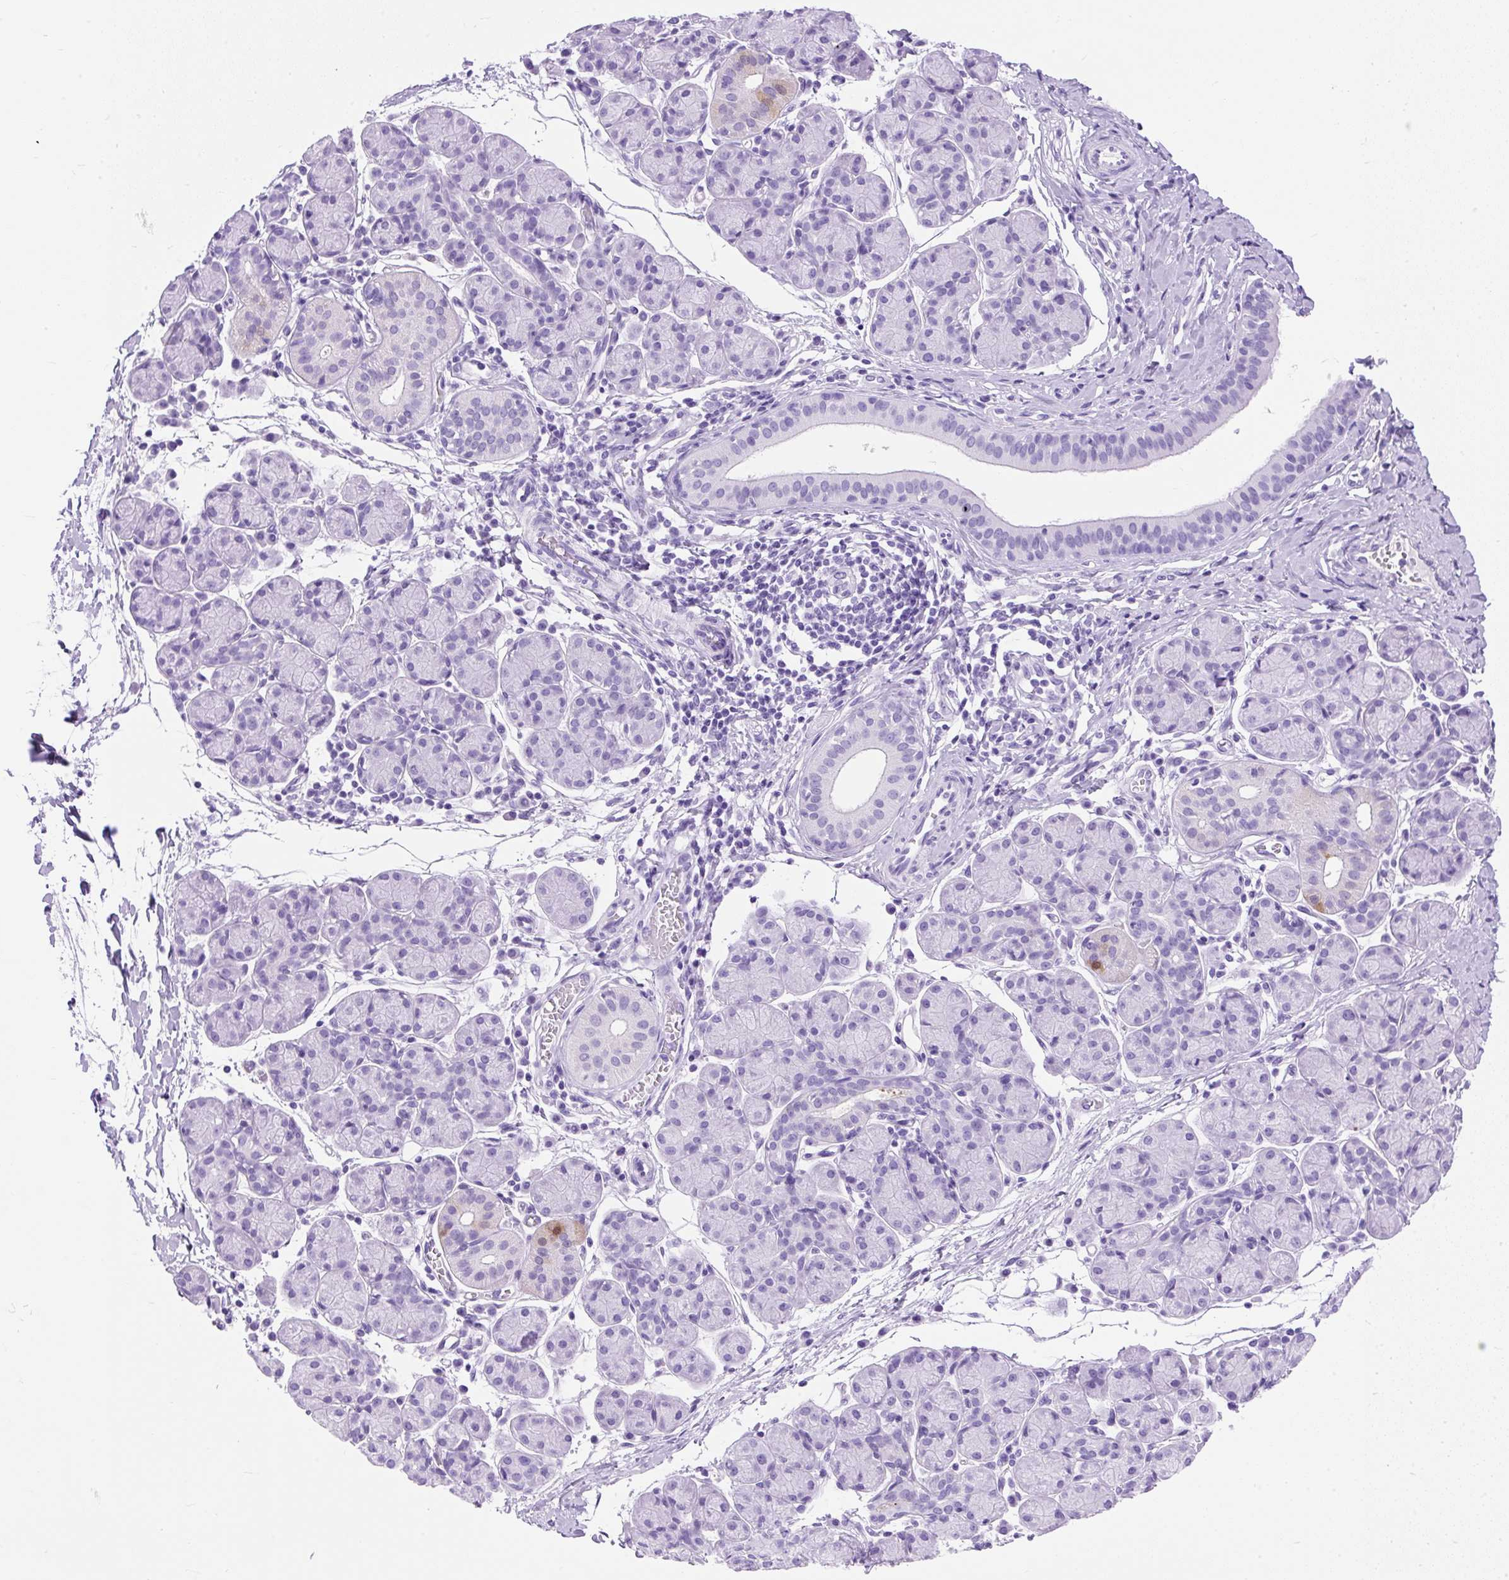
{"staining": {"intensity": "negative", "quantity": "none", "location": "none"}, "tissue": "salivary gland", "cell_type": "Glandular cells", "image_type": "normal", "snomed": [{"axis": "morphology", "description": "Normal tissue, NOS"}, {"axis": "morphology", "description": "Inflammation, NOS"}, {"axis": "topography", "description": "Lymph node"}, {"axis": "topography", "description": "Salivary gland"}], "caption": "A high-resolution photomicrograph shows immunohistochemistry (IHC) staining of normal salivary gland, which exhibits no significant staining in glandular cells.", "gene": "PVALB", "patient": {"sex": "male", "age": 3}}